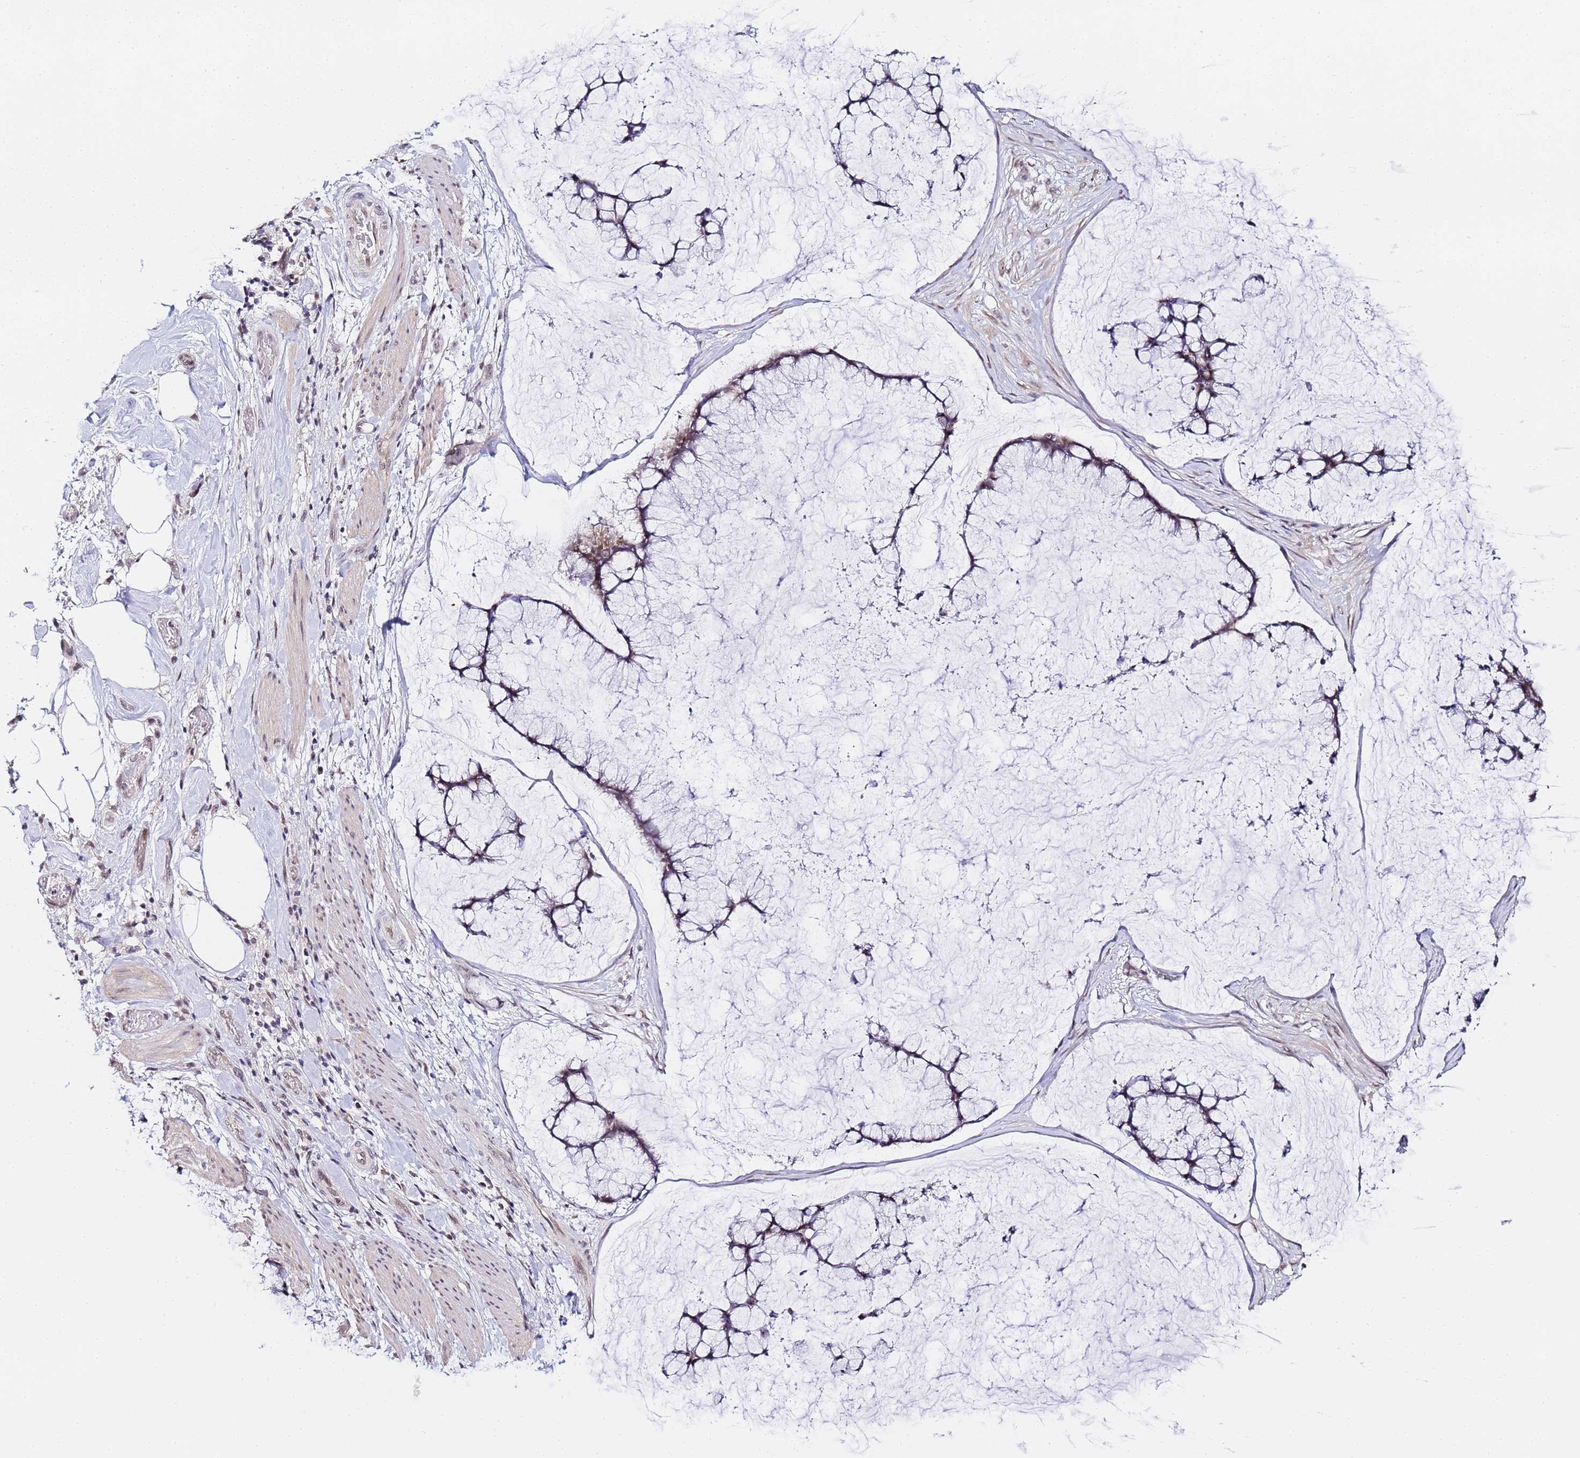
{"staining": {"intensity": "weak", "quantity": "25%-75%", "location": "nuclear"}, "tissue": "ovarian cancer", "cell_type": "Tumor cells", "image_type": "cancer", "snomed": [{"axis": "morphology", "description": "Cystadenocarcinoma, mucinous, NOS"}, {"axis": "topography", "description": "Ovary"}], "caption": "An IHC micrograph of tumor tissue is shown. Protein staining in brown shows weak nuclear positivity in ovarian mucinous cystadenocarcinoma within tumor cells. The protein is shown in brown color, while the nuclei are stained blue.", "gene": "LSM3", "patient": {"sex": "female", "age": 42}}